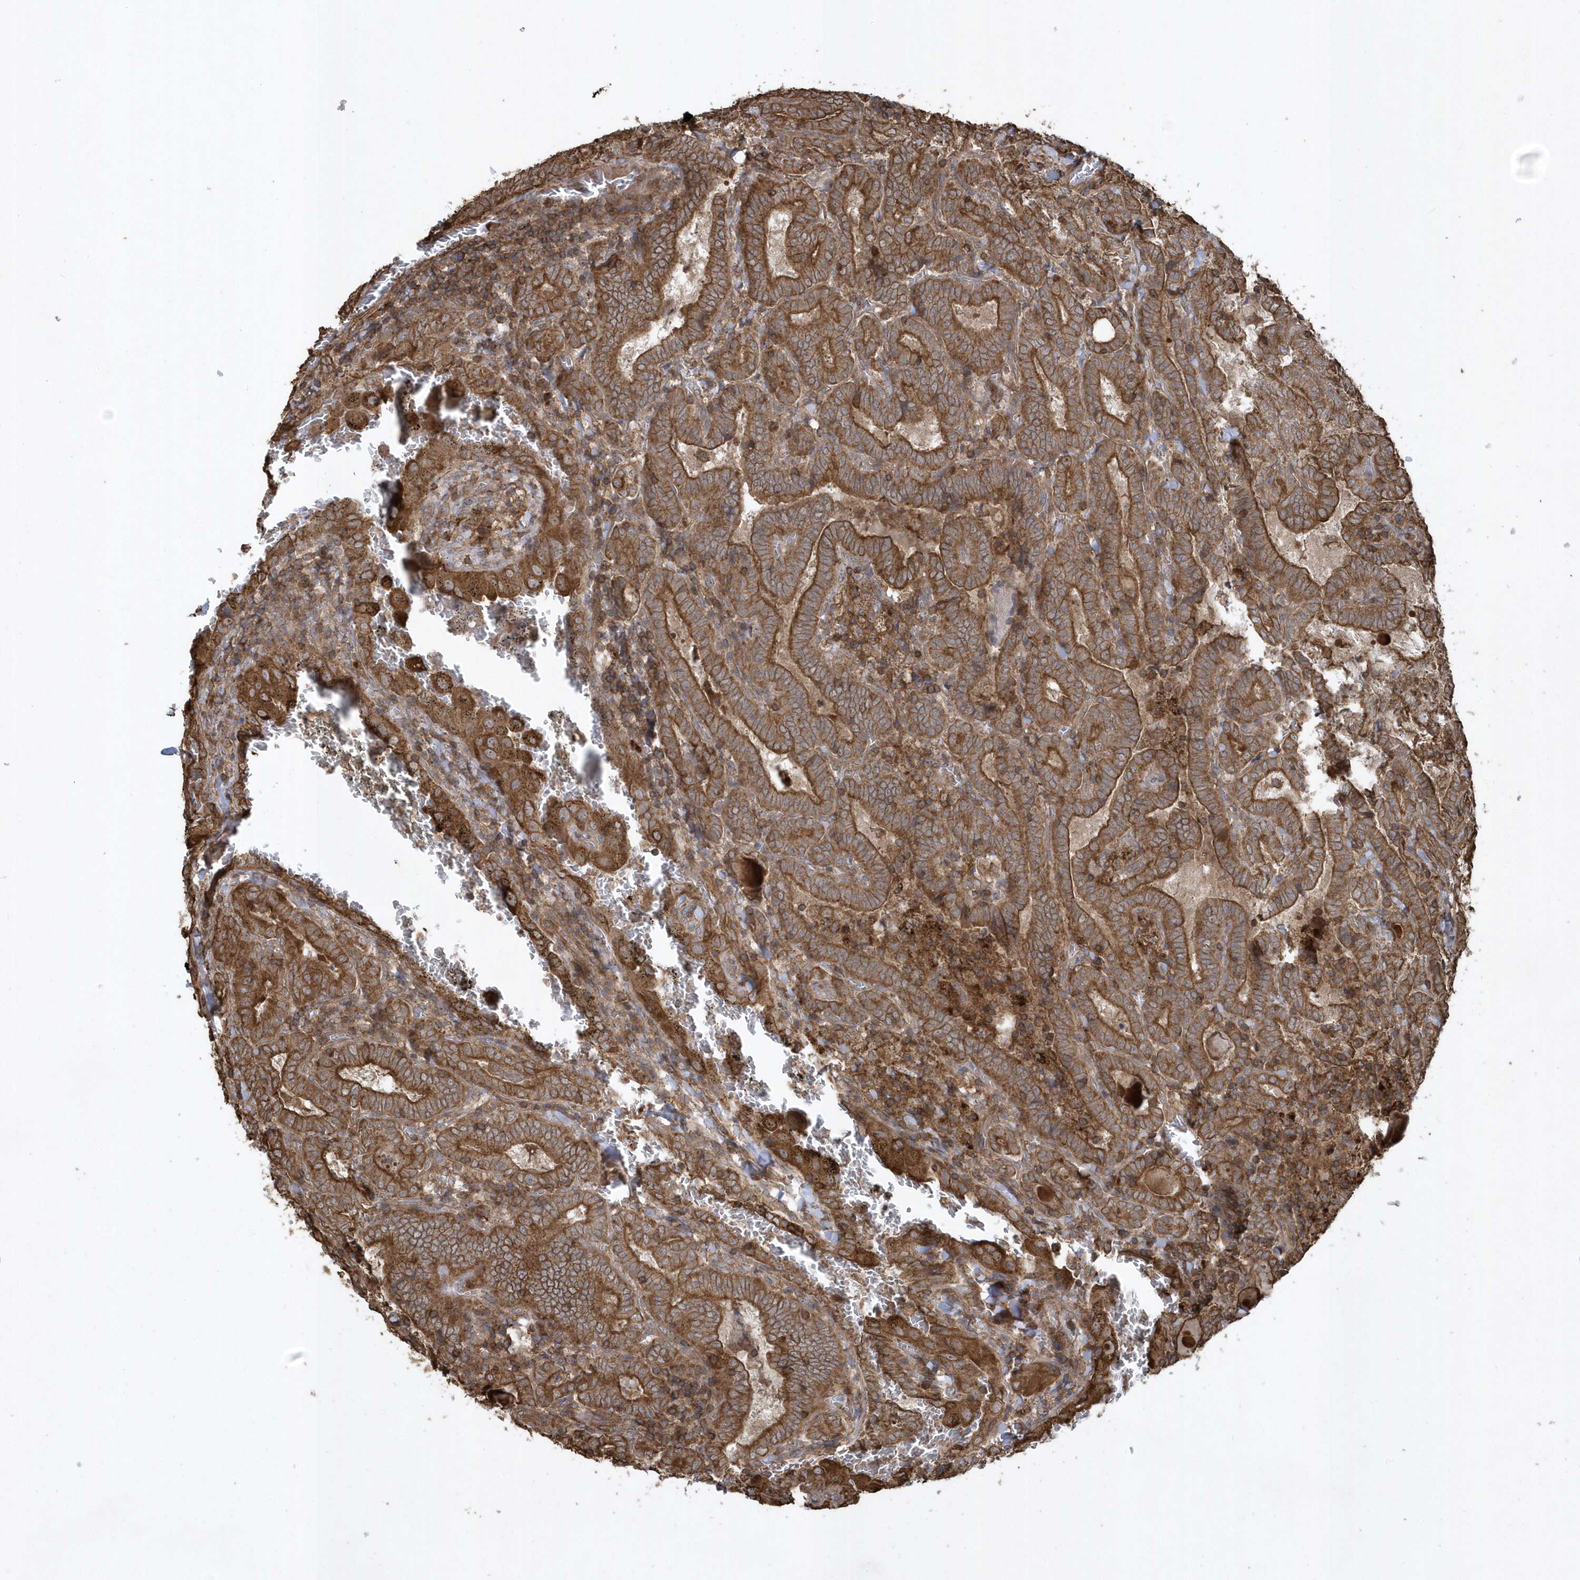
{"staining": {"intensity": "strong", "quantity": ">75%", "location": "cytoplasmic/membranous"}, "tissue": "thyroid cancer", "cell_type": "Tumor cells", "image_type": "cancer", "snomed": [{"axis": "morphology", "description": "Papillary adenocarcinoma, NOS"}, {"axis": "topography", "description": "Thyroid gland"}], "caption": "Immunohistochemical staining of human thyroid cancer exhibits high levels of strong cytoplasmic/membranous protein staining in about >75% of tumor cells. The protein is stained brown, and the nuclei are stained in blue (DAB (3,3'-diaminobenzidine) IHC with brightfield microscopy, high magnification).", "gene": "SENP8", "patient": {"sex": "female", "age": 72}}